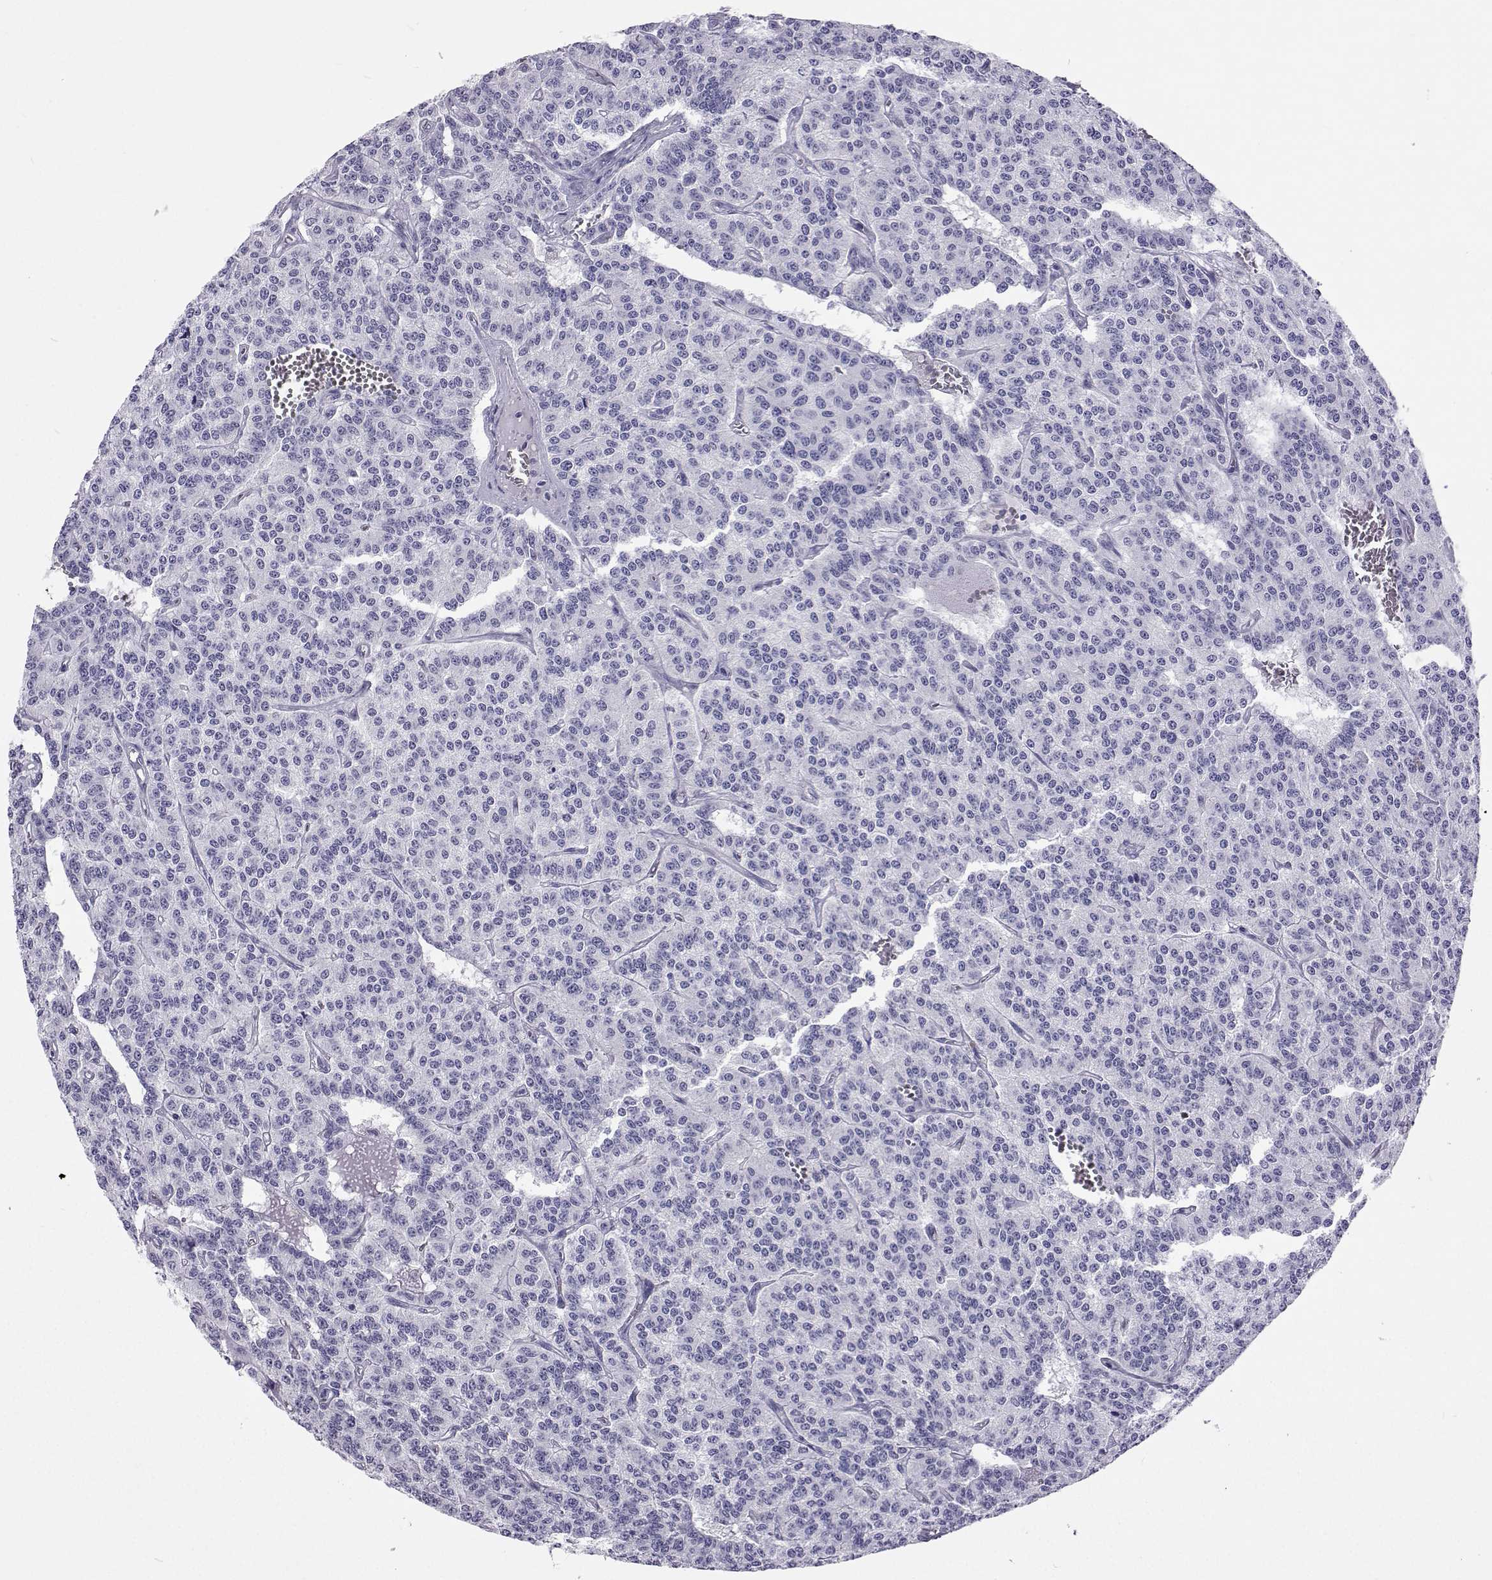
{"staining": {"intensity": "negative", "quantity": "none", "location": "none"}, "tissue": "carcinoid", "cell_type": "Tumor cells", "image_type": "cancer", "snomed": [{"axis": "morphology", "description": "Carcinoid, malignant, NOS"}, {"axis": "topography", "description": "Lung"}], "caption": "A photomicrograph of human carcinoid (malignant) is negative for staining in tumor cells.", "gene": "GALM", "patient": {"sex": "female", "age": 71}}